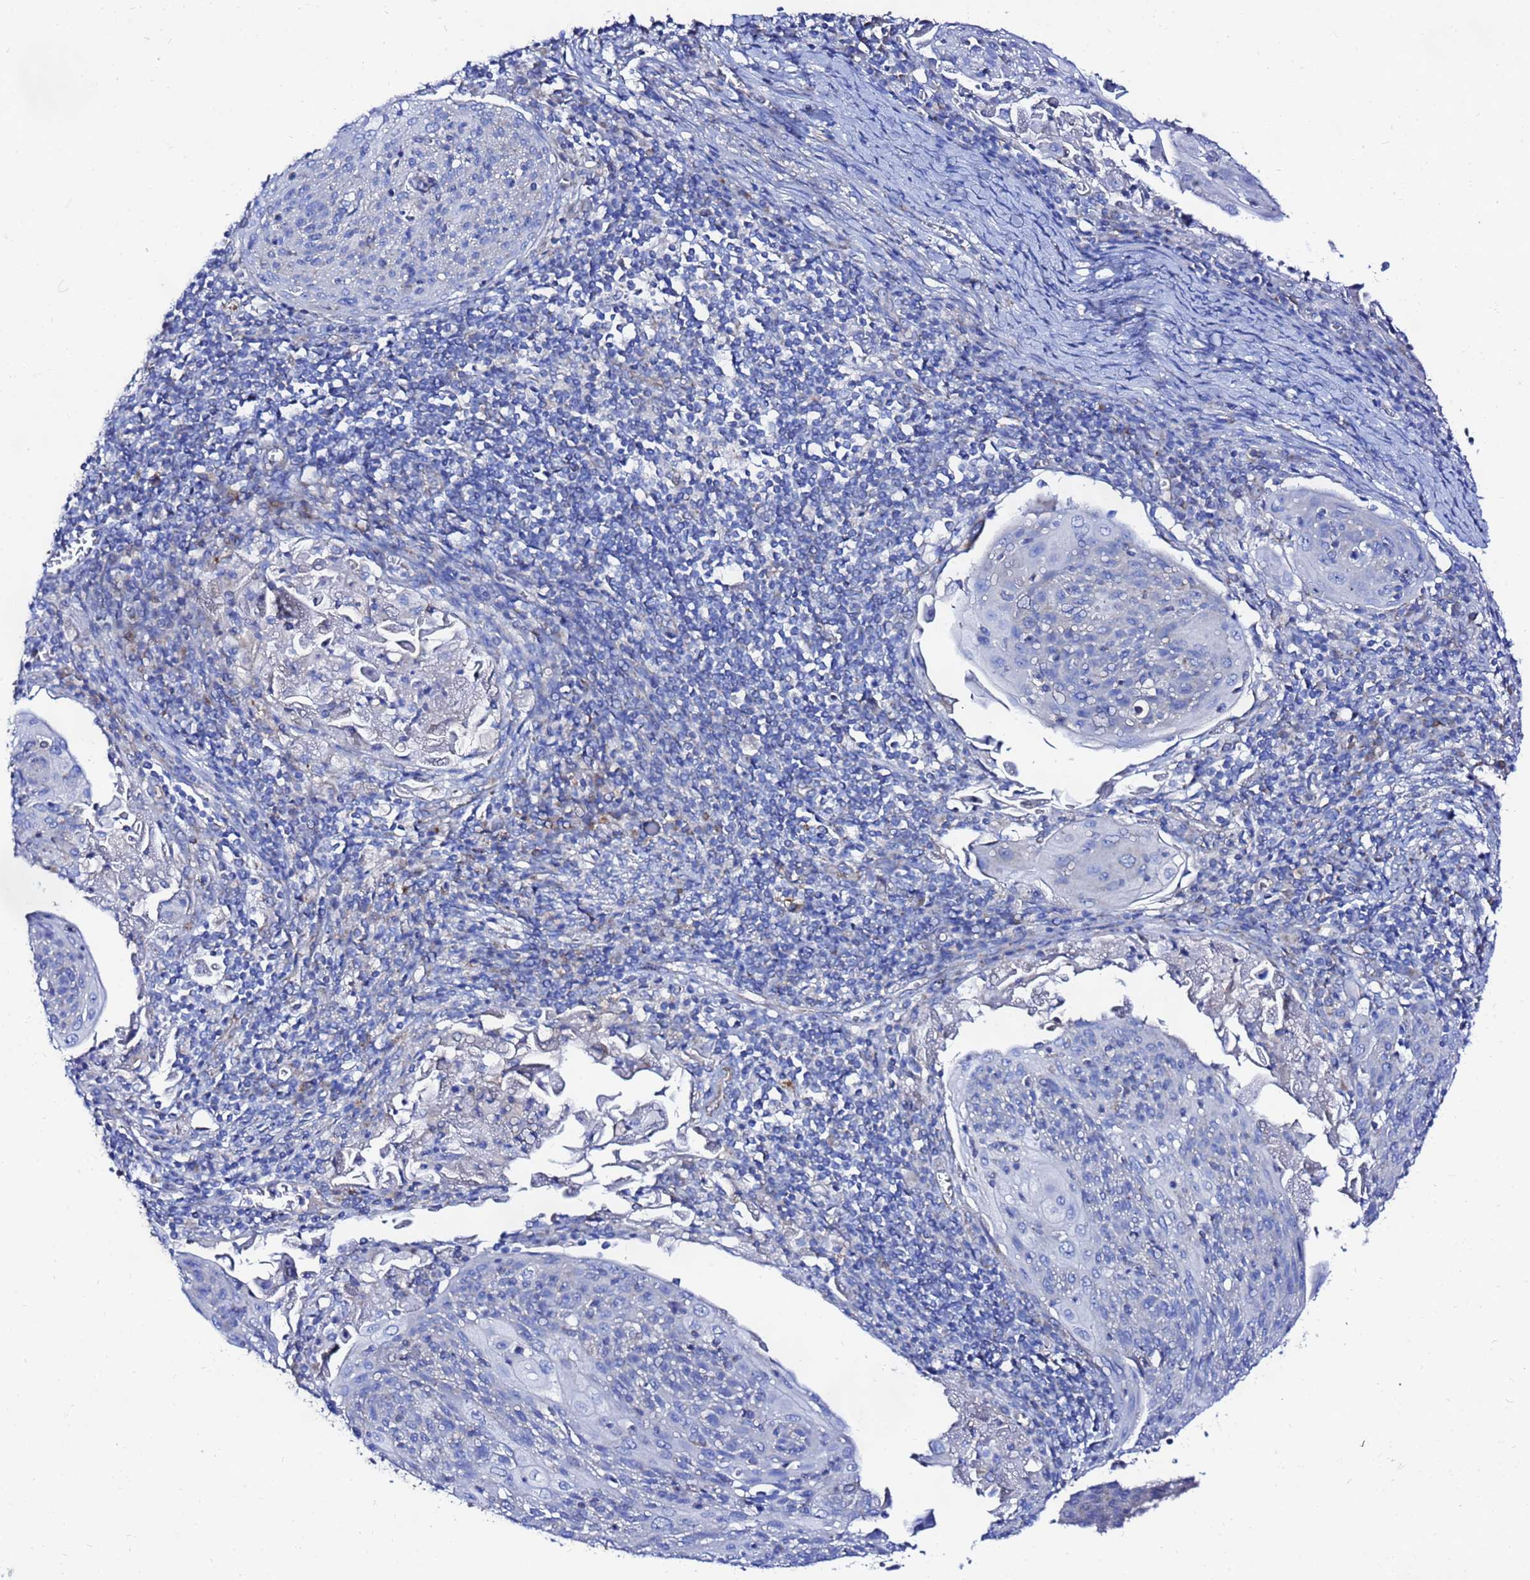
{"staining": {"intensity": "negative", "quantity": "none", "location": "none"}, "tissue": "cervical cancer", "cell_type": "Tumor cells", "image_type": "cancer", "snomed": [{"axis": "morphology", "description": "Squamous cell carcinoma, NOS"}, {"axis": "topography", "description": "Cervix"}], "caption": "This is an IHC image of human cervical squamous cell carcinoma. There is no positivity in tumor cells.", "gene": "FAHD2A", "patient": {"sex": "female", "age": 67}}